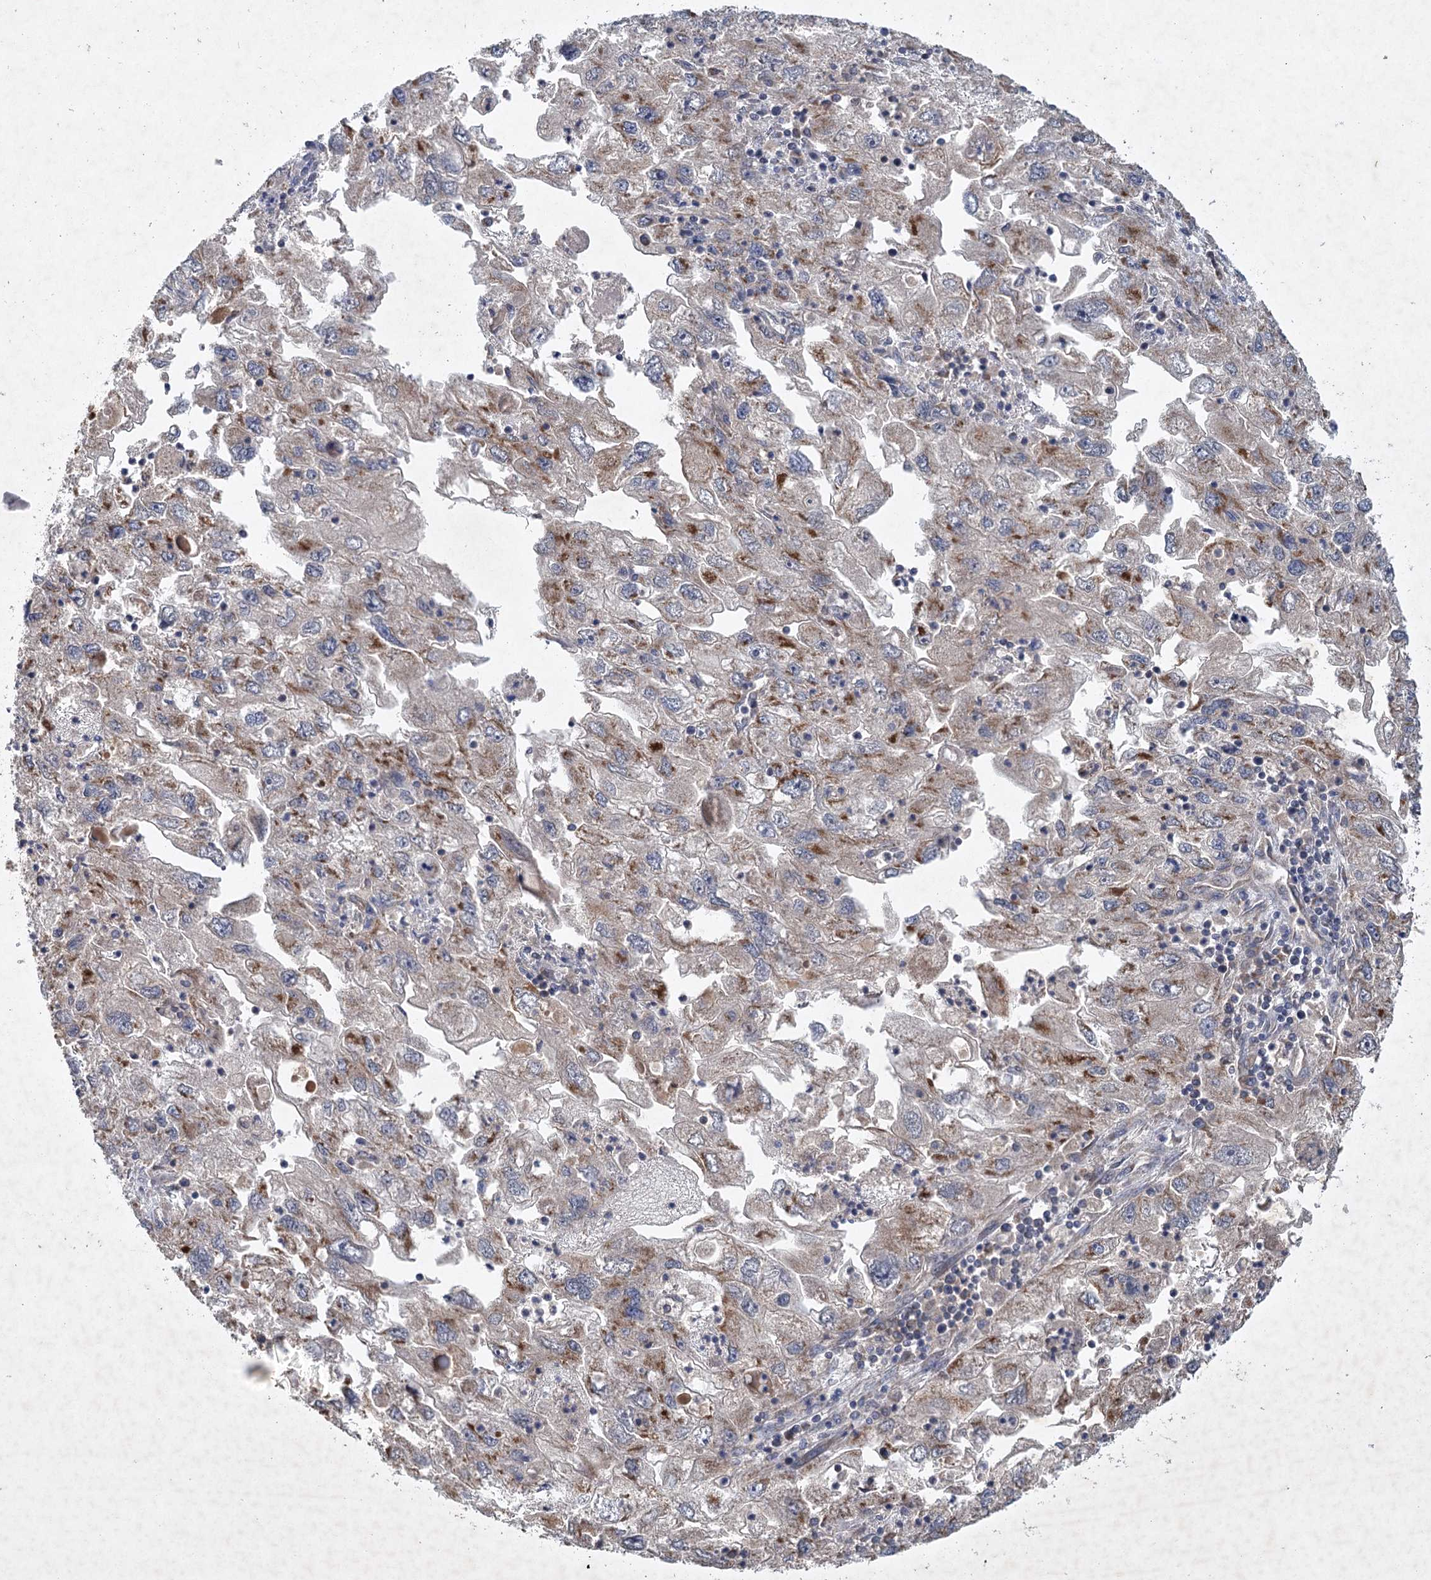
{"staining": {"intensity": "moderate", "quantity": "<25%", "location": "cytoplasmic/membranous"}, "tissue": "endometrial cancer", "cell_type": "Tumor cells", "image_type": "cancer", "snomed": [{"axis": "morphology", "description": "Adenocarcinoma, NOS"}, {"axis": "topography", "description": "Endometrium"}], "caption": "About <25% of tumor cells in endometrial cancer show moderate cytoplasmic/membranous protein positivity as visualized by brown immunohistochemical staining.", "gene": "MRPL44", "patient": {"sex": "female", "age": 49}}